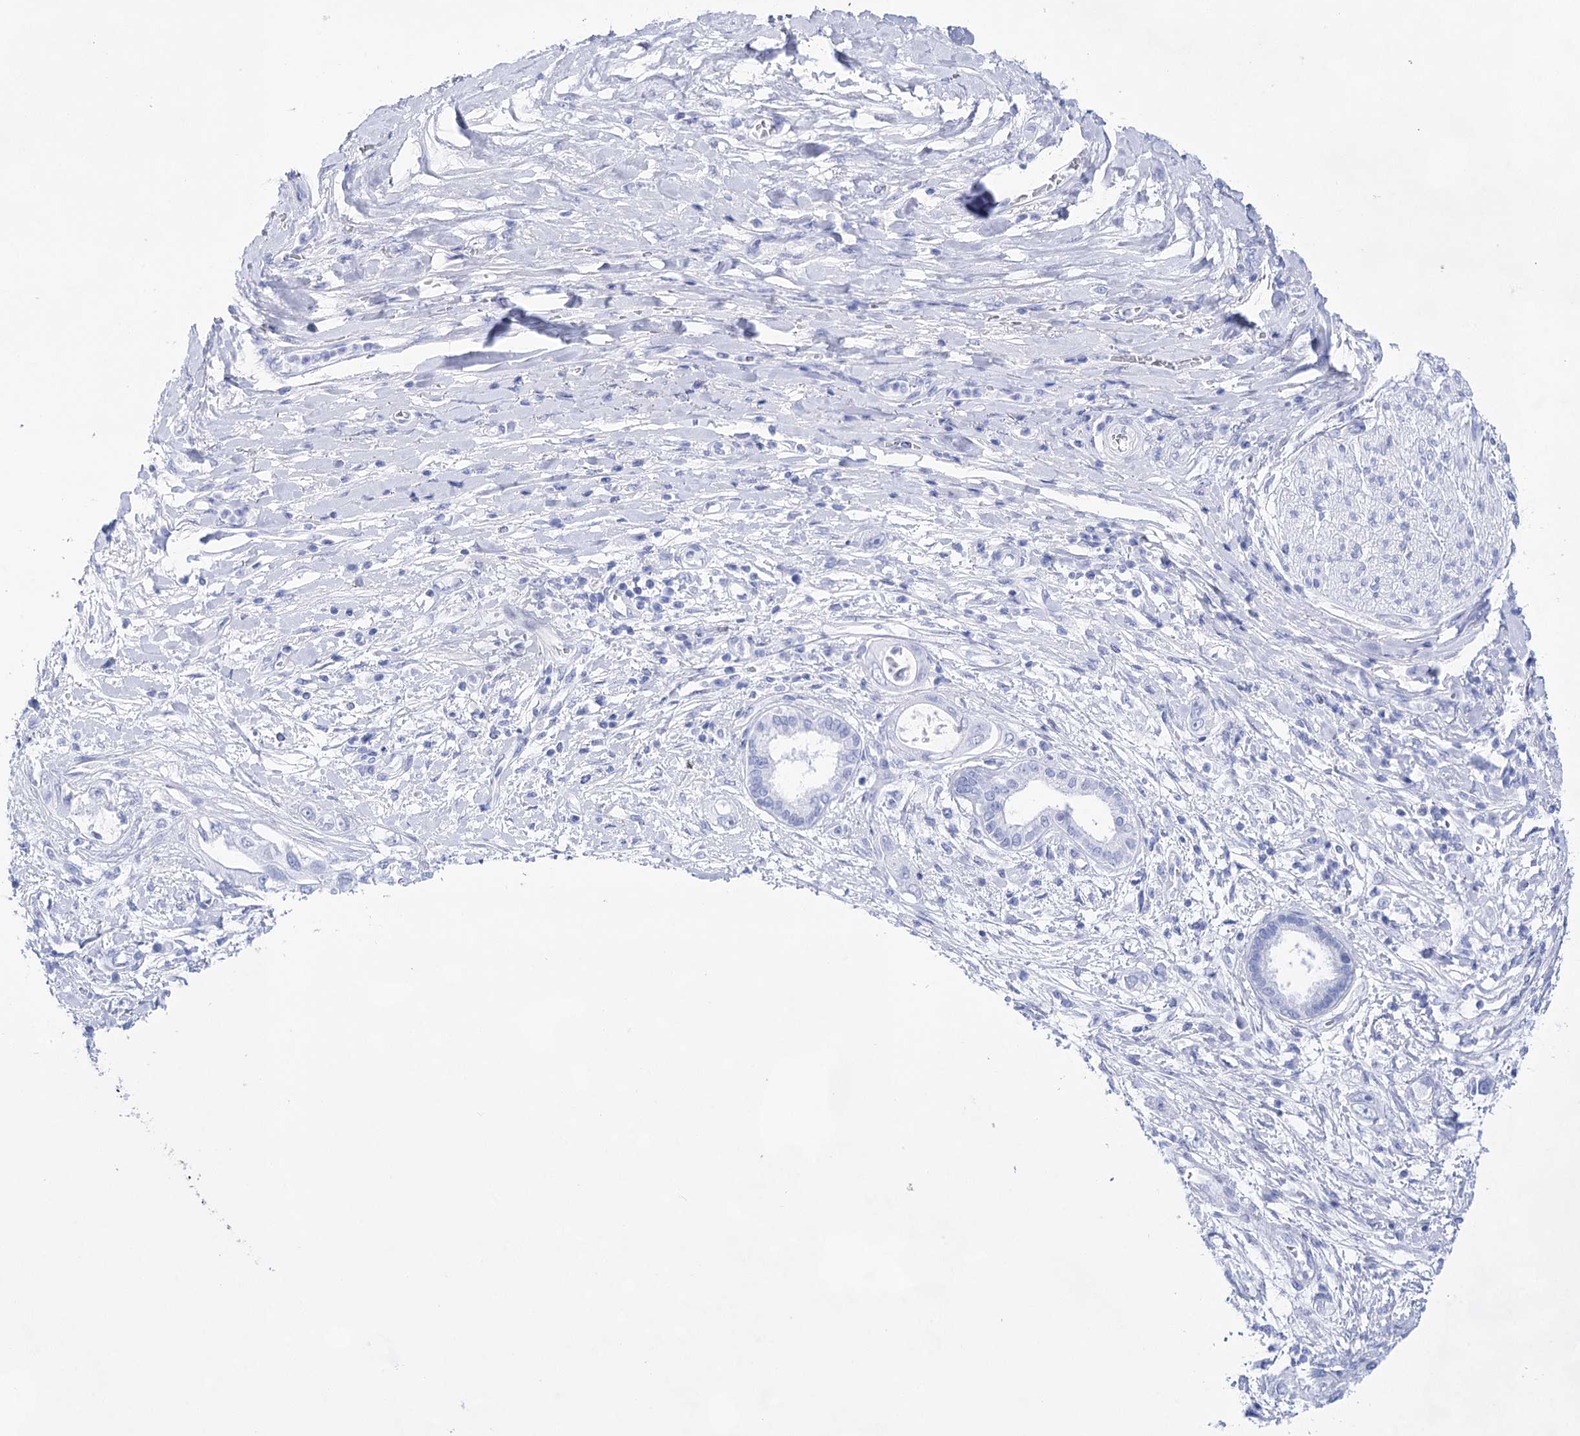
{"staining": {"intensity": "negative", "quantity": "none", "location": "none"}, "tissue": "pancreatic cancer", "cell_type": "Tumor cells", "image_type": "cancer", "snomed": [{"axis": "morphology", "description": "Inflammation, NOS"}, {"axis": "morphology", "description": "Adenocarcinoma, NOS"}, {"axis": "topography", "description": "Pancreas"}], "caption": "Pancreatic cancer (adenocarcinoma) was stained to show a protein in brown. There is no significant expression in tumor cells. (DAB immunohistochemistry, high magnification).", "gene": "LALBA", "patient": {"sex": "female", "age": 56}}